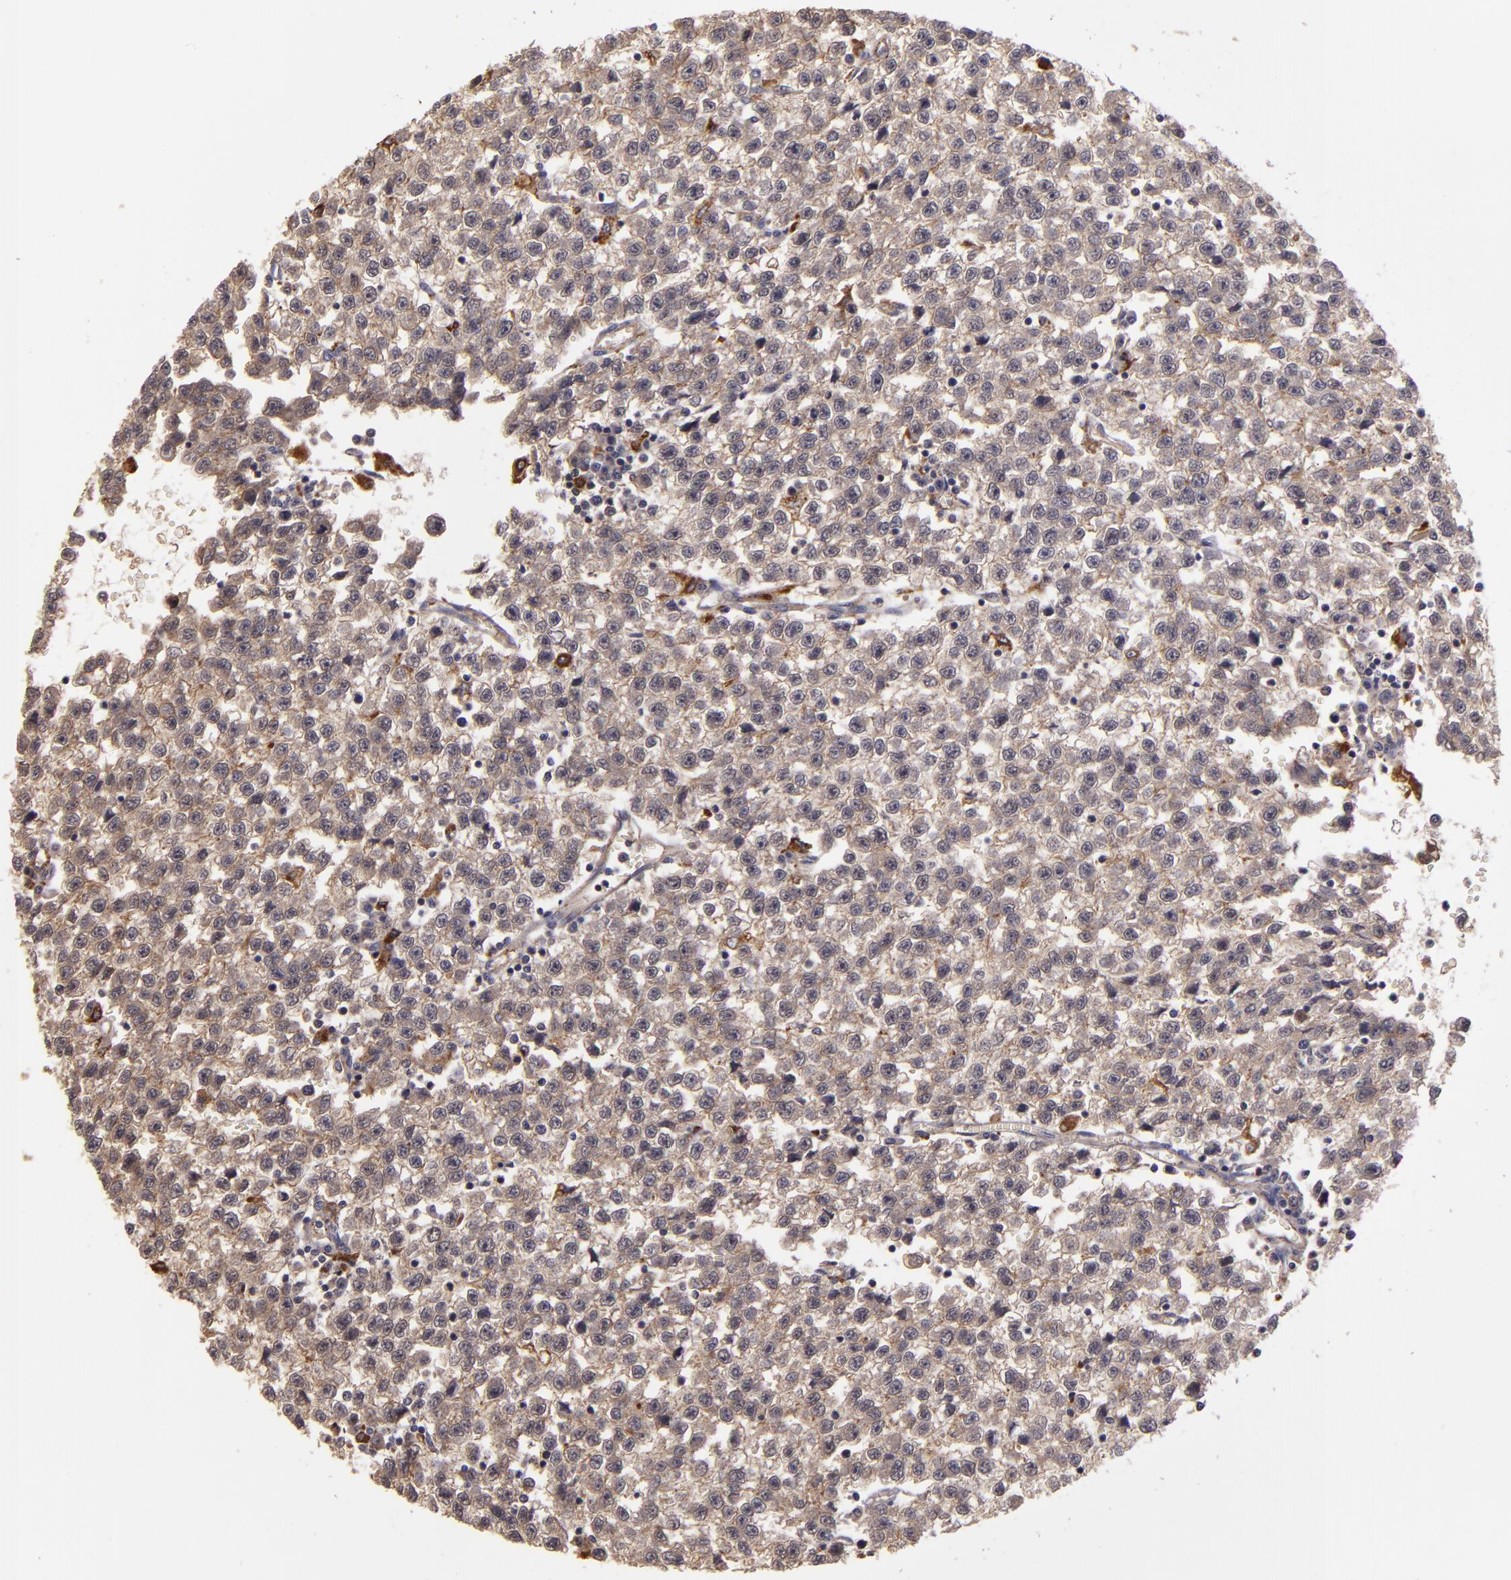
{"staining": {"intensity": "moderate", "quantity": ">75%", "location": "cytoplasmic/membranous"}, "tissue": "testis cancer", "cell_type": "Tumor cells", "image_type": "cancer", "snomed": [{"axis": "morphology", "description": "Seminoma, NOS"}, {"axis": "topography", "description": "Testis"}], "caption": "Seminoma (testis) tissue demonstrates moderate cytoplasmic/membranous staining in approximately >75% of tumor cells", "gene": "SIPA1L1", "patient": {"sex": "male", "age": 35}}